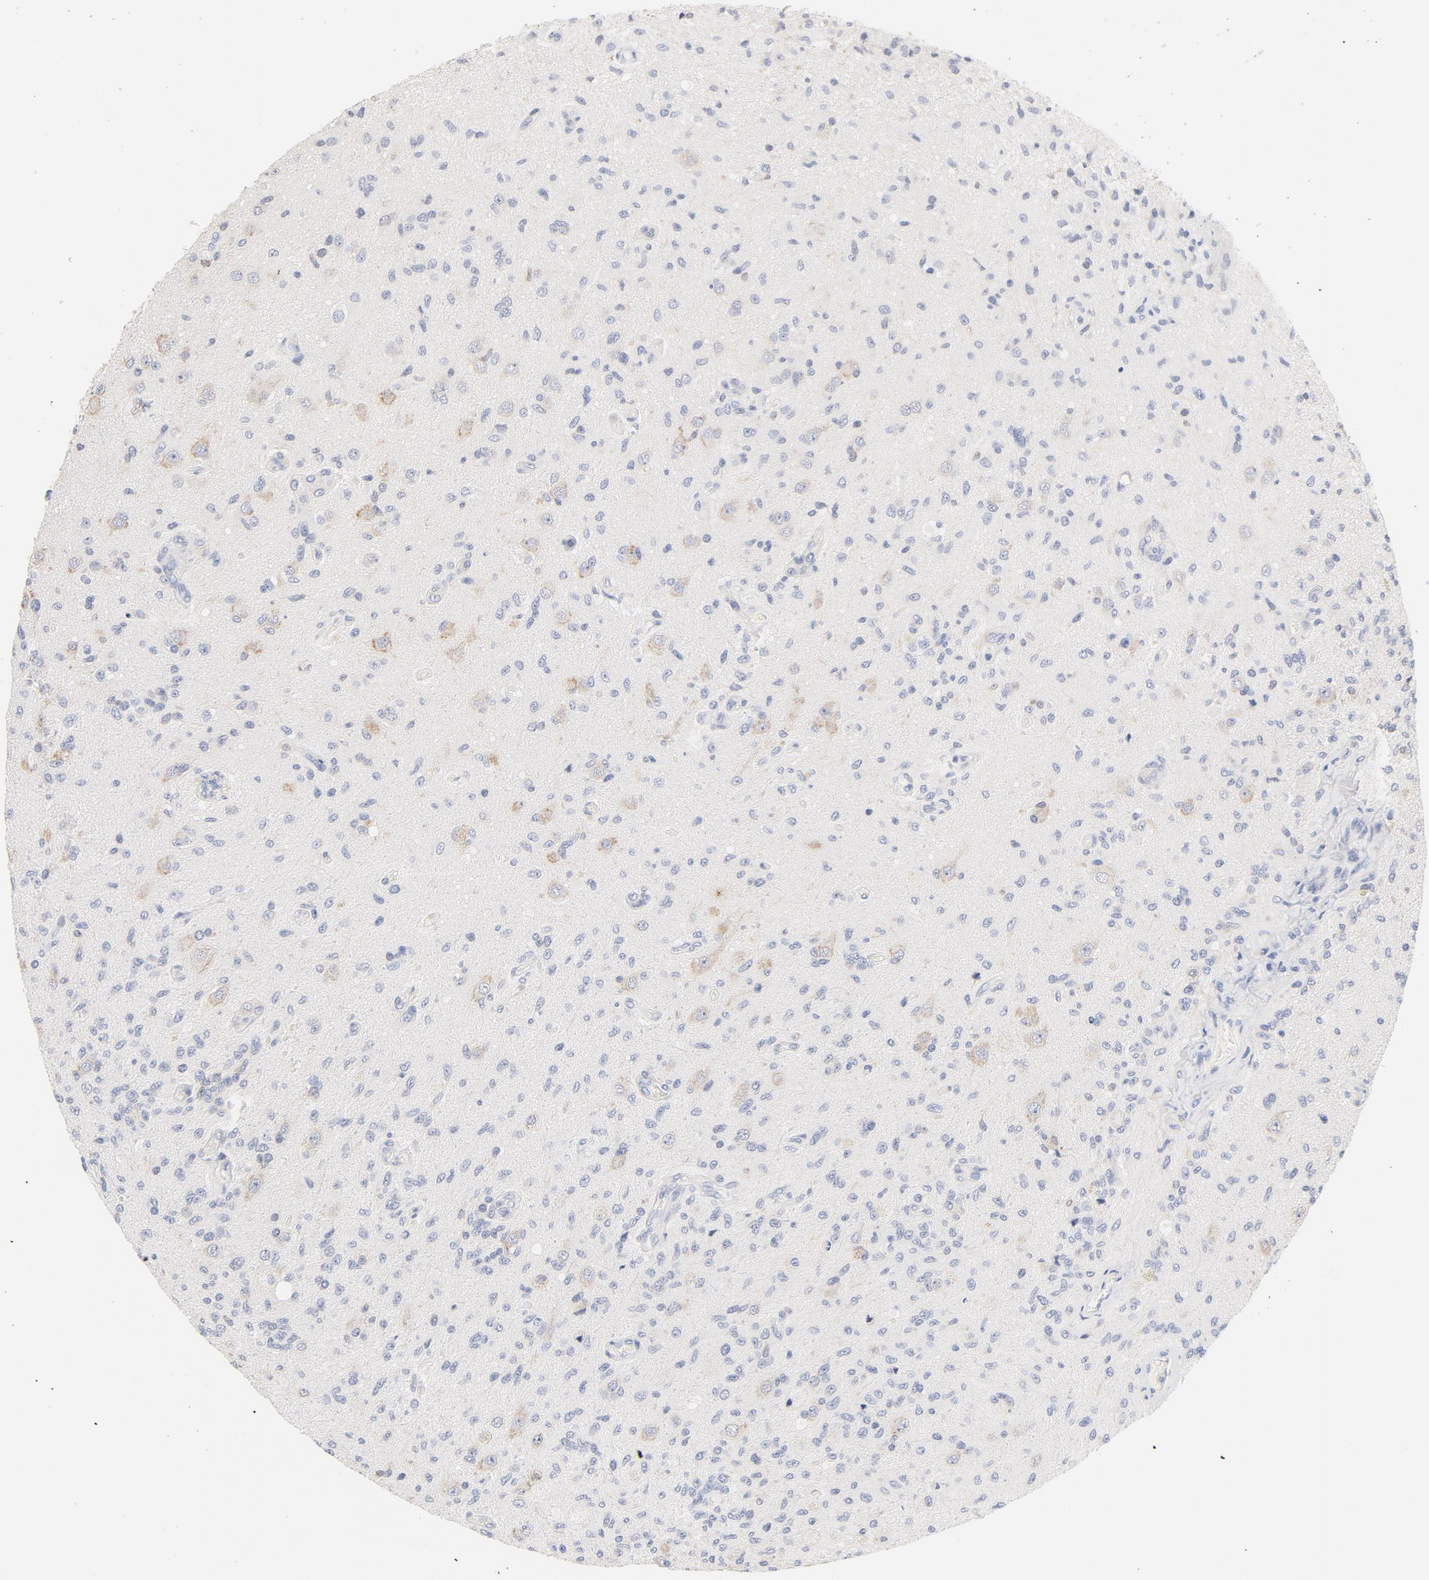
{"staining": {"intensity": "negative", "quantity": "none", "location": "none"}, "tissue": "glioma", "cell_type": "Tumor cells", "image_type": "cancer", "snomed": [{"axis": "morphology", "description": "Normal tissue, NOS"}, {"axis": "morphology", "description": "Glioma, malignant, High grade"}, {"axis": "topography", "description": "Cerebral cortex"}], "caption": "Tumor cells are negative for protein expression in human glioma.", "gene": "TLR4", "patient": {"sex": "male", "age": 77}}